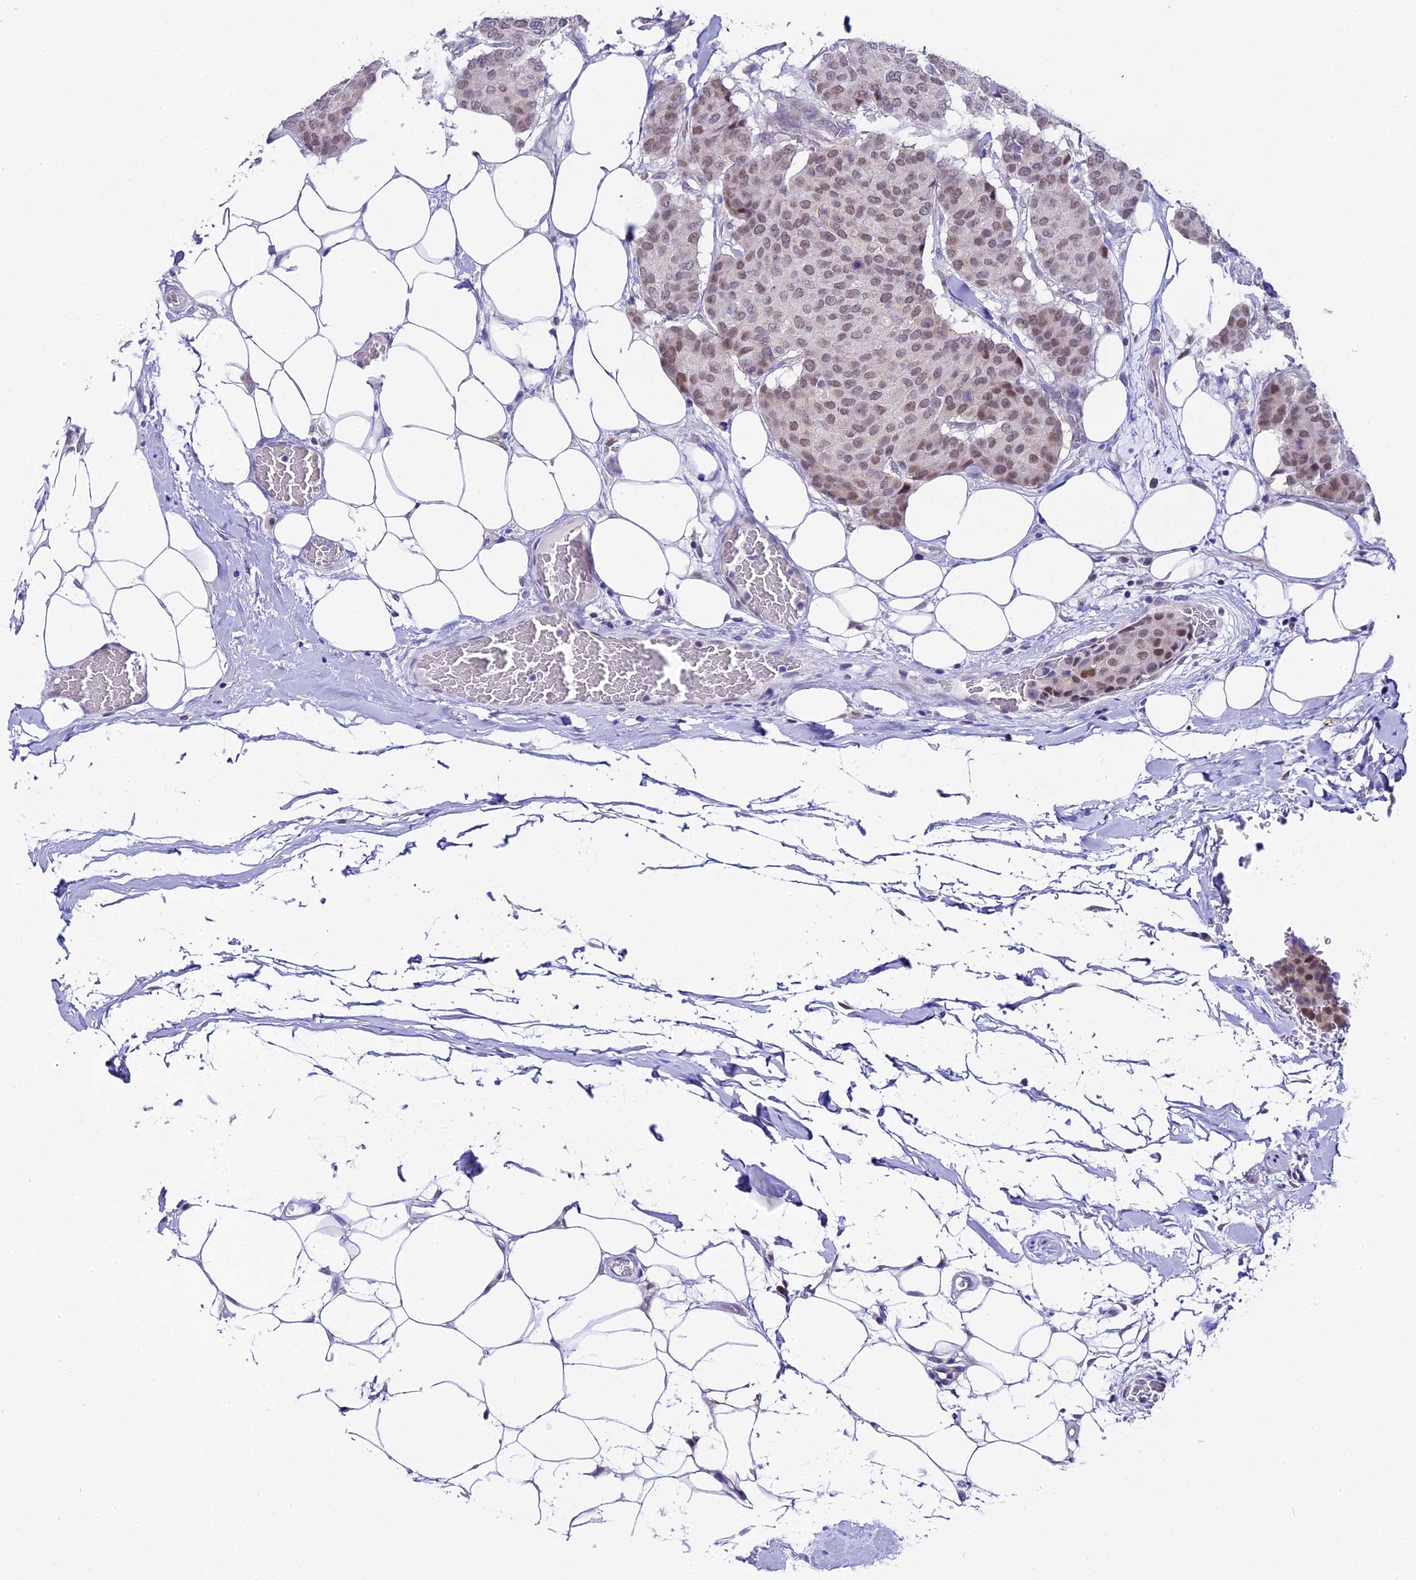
{"staining": {"intensity": "weak", "quantity": ">75%", "location": "nuclear"}, "tissue": "breast cancer", "cell_type": "Tumor cells", "image_type": "cancer", "snomed": [{"axis": "morphology", "description": "Duct carcinoma"}, {"axis": "topography", "description": "Breast"}], "caption": "IHC of human breast cancer shows low levels of weak nuclear expression in about >75% of tumor cells.", "gene": "OSGEP", "patient": {"sex": "female", "age": 75}}